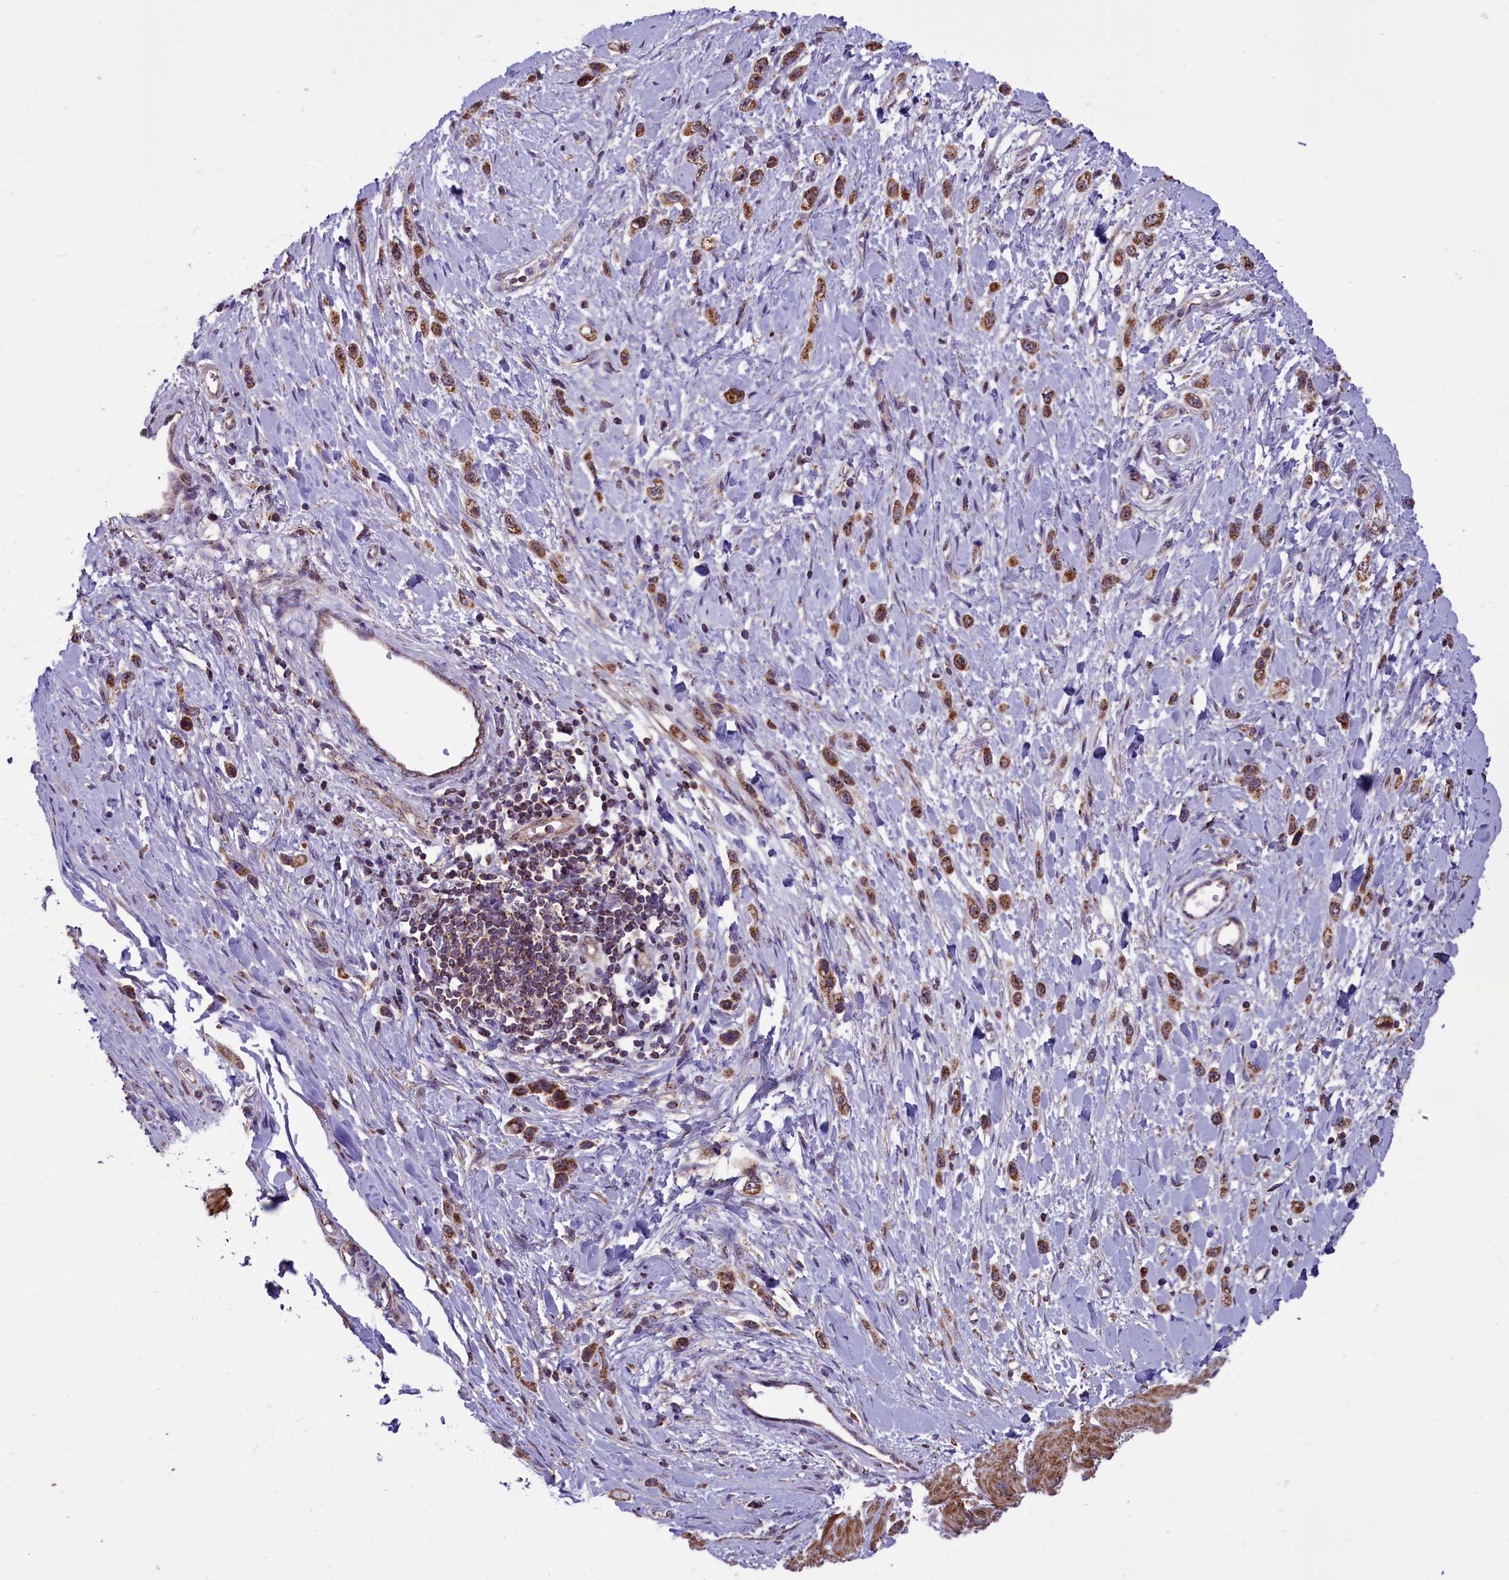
{"staining": {"intensity": "moderate", "quantity": ">75%", "location": "cytoplasmic/membranous"}, "tissue": "stomach cancer", "cell_type": "Tumor cells", "image_type": "cancer", "snomed": [{"axis": "morphology", "description": "Adenocarcinoma, NOS"}, {"axis": "topography", "description": "Stomach"}], "caption": "Stomach adenocarcinoma tissue demonstrates moderate cytoplasmic/membranous expression in approximately >75% of tumor cells, visualized by immunohistochemistry. (DAB (3,3'-diaminobenzidine) = brown stain, brightfield microscopy at high magnification).", "gene": "GLRX5", "patient": {"sex": "female", "age": 65}}